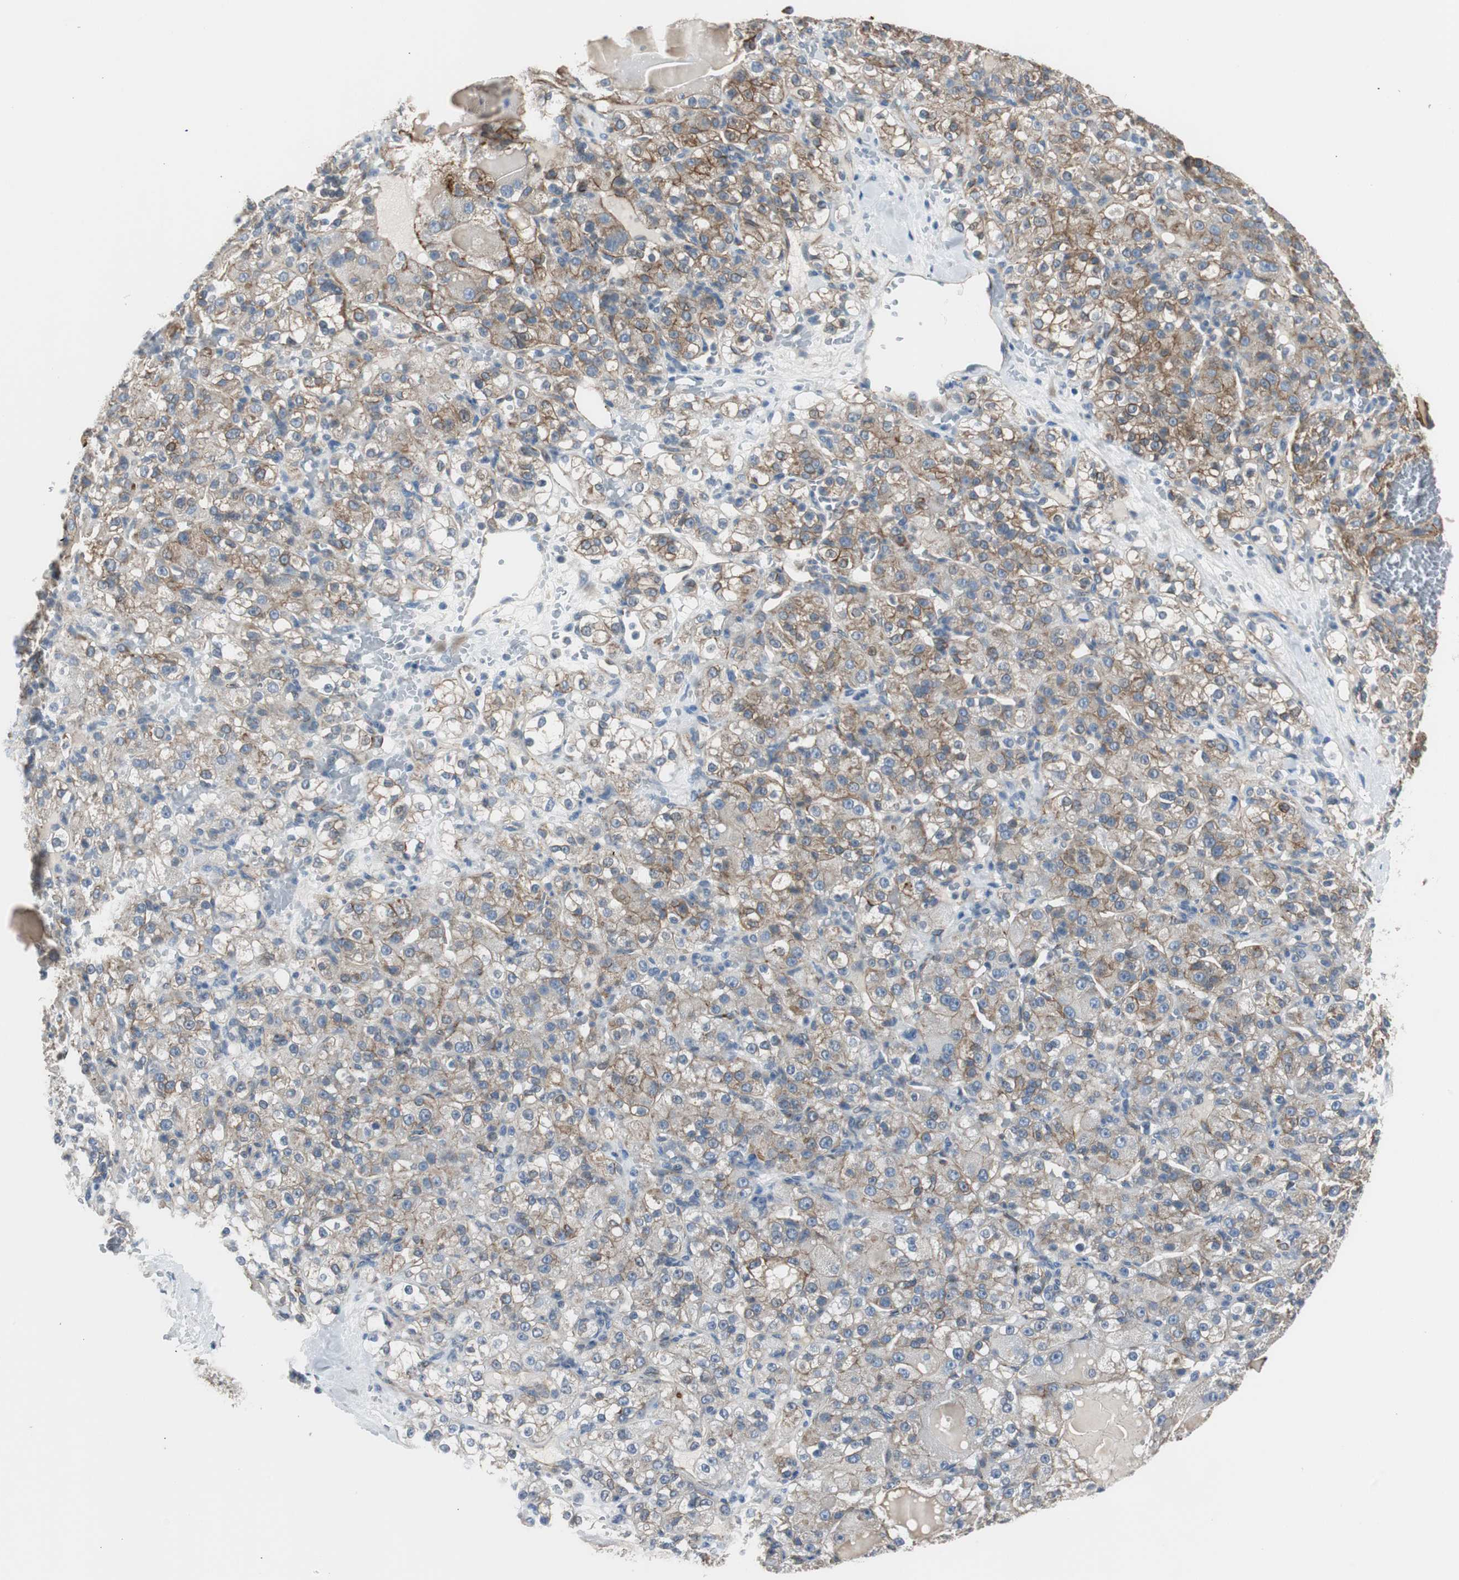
{"staining": {"intensity": "moderate", "quantity": ">75%", "location": "cytoplasmic/membranous"}, "tissue": "renal cancer", "cell_type": "Tumor cells", "image_type": "cancer", "snomed": [{"axis": "morphology", "description": "Normal tissue, NOS"}, {"axis": "morphology", "description": "Adenocarcinoma, NOS"}, {"axis": "topography", "description": "Kidney"}], "caption": "A photomicrograph of adenocarcinoma (renal) stained for a protein shows moderate cytoplasmic/membranous brown staining in tumor cells.", "gene": "STXBP4", "patient": {"sex": "male", "age": 61}}